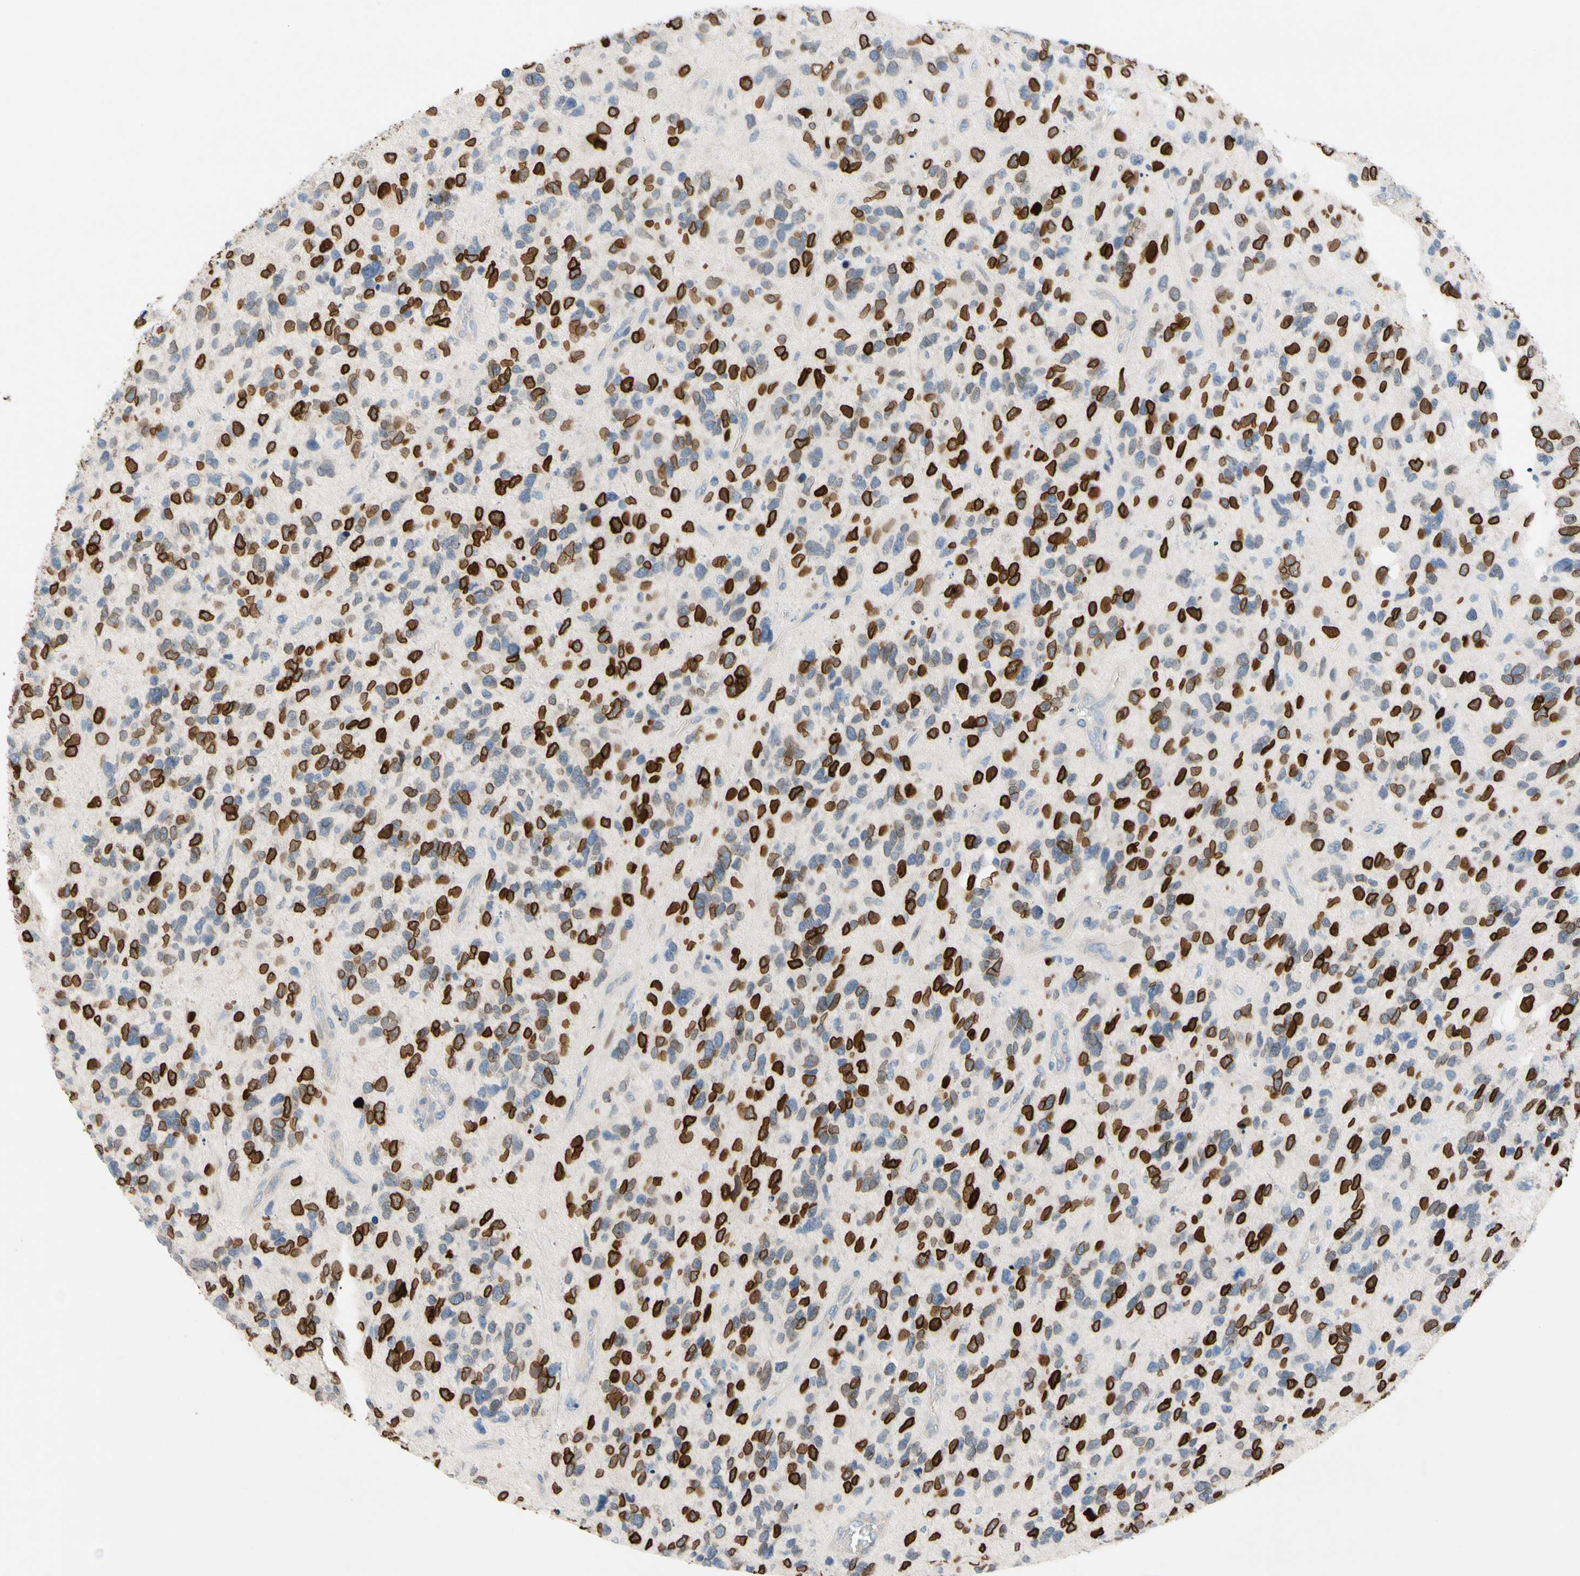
{"staining": {"intensity": "strong", "quantity": ">75%", "location": "cytoplasmic/membranous,nuclear"}, "tissue": "glioma", "cell_type": "Tumor cells", "image_type": "cancer", "snomed": [{"axis": "morphology", "description": "Glioma, malignant, High grade"}, {"axis": "topography", "description": "Brain"}], "caption": "DAB (3,3'-diaminobenzidine) immunohistochemical staining of malignant high-grade glioma reveals strong cytoplasmic/membranous and nuclear protein expression in approximately >75% of tumor cells. The staining was performed using DAB to visualize the protein expression in brown, while the nuclei were stained in blue with hematoxylin (Magnification: 20x).", "gene": "ZNF132", "patient": {"sex": "female", "age": 58}}